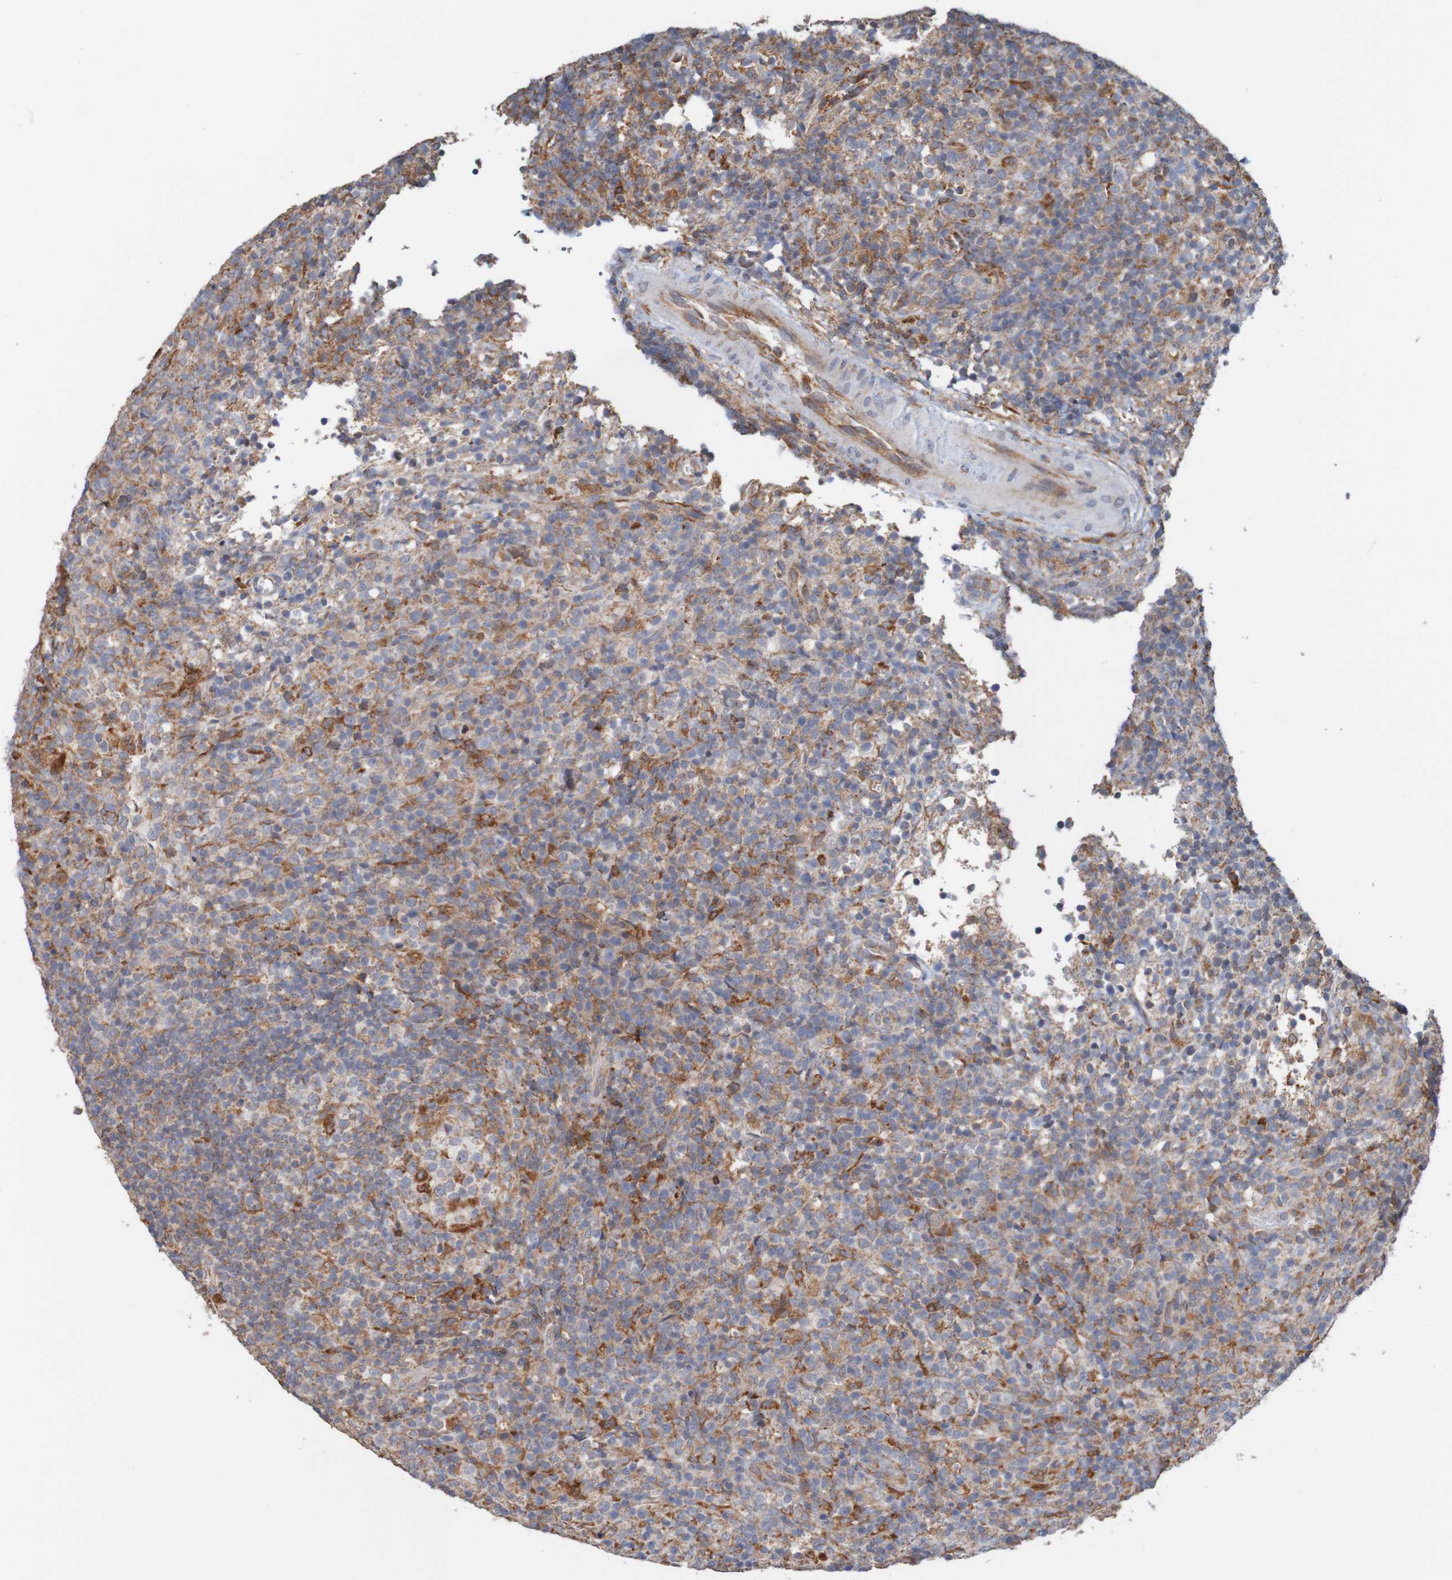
{"staining": {"intensity": "moderate", "quantity": "<25%", "location": "cytoplasmic/membranous"}, "tissue": "lymphoma", "cell_type": "Tumor cells", "image_type": "cancer", "snomed": [{"axis": "morphology", "description": "Malignant lymphoma, non-Hodgkin's type, High grade"}, {"axis": "topography", "description": "Lymph node"}], "caption": "DAB (3,3'-diaminobenzidine) immunohistochemical staining of human malignant lymphoma, non-Hodgkin's type (high-grade) displays moderate cytoplasmic/membranous protein expression in approximately <25% of tumor cells. The staining is performed using DAB brown chromogen to label protein expression. The nuclei are counter-stained blue using hematoxylin.", "gene": "PDIA3", "patient": {"sex": "female", "age": 76}}